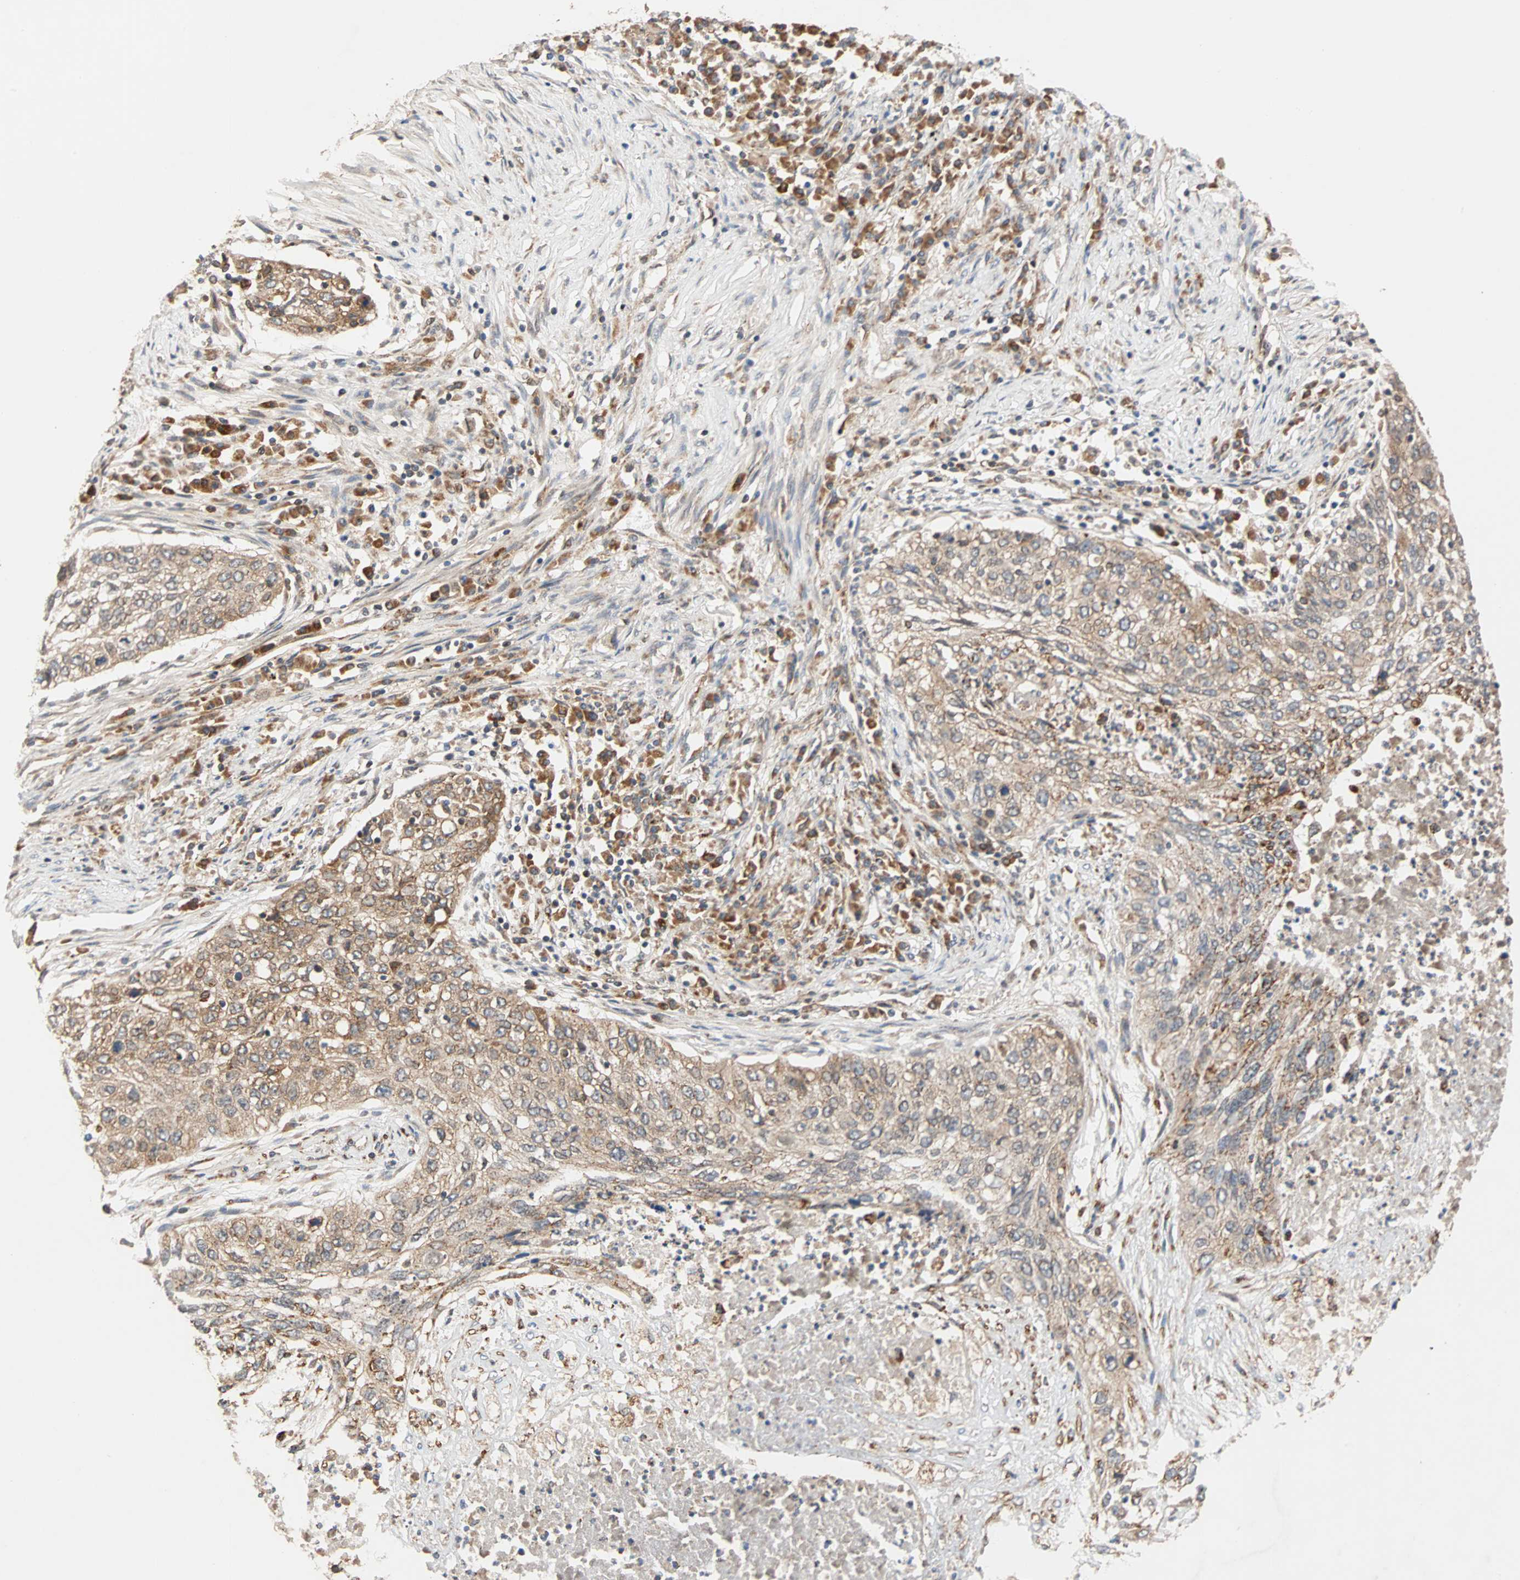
{"staining": {"intensity": "weak", "quantity": ">75%", "location": "cytoplasmic/membranous"}, "tissue": "lung cancer", "cell_type": "Tumor cells", "image_type": "cancer", "snomed": [{"axis": "morphology", "description": "Squamous cell carcinoma, NOS"}, {"axis": "topography", "description": "Lung"}], "caption": "Protein expression analysis of human lung squamous cell carcinoma reveals weak cytoplasmic/membranous expression in about >75% of tumor cells. The staining was performed using DAB, with brown indicating positive protein expression. Nuclei are stained blue with hematoxylin.", "gene": "AUP1", "patient": {"sex": "female", "age": 63}}